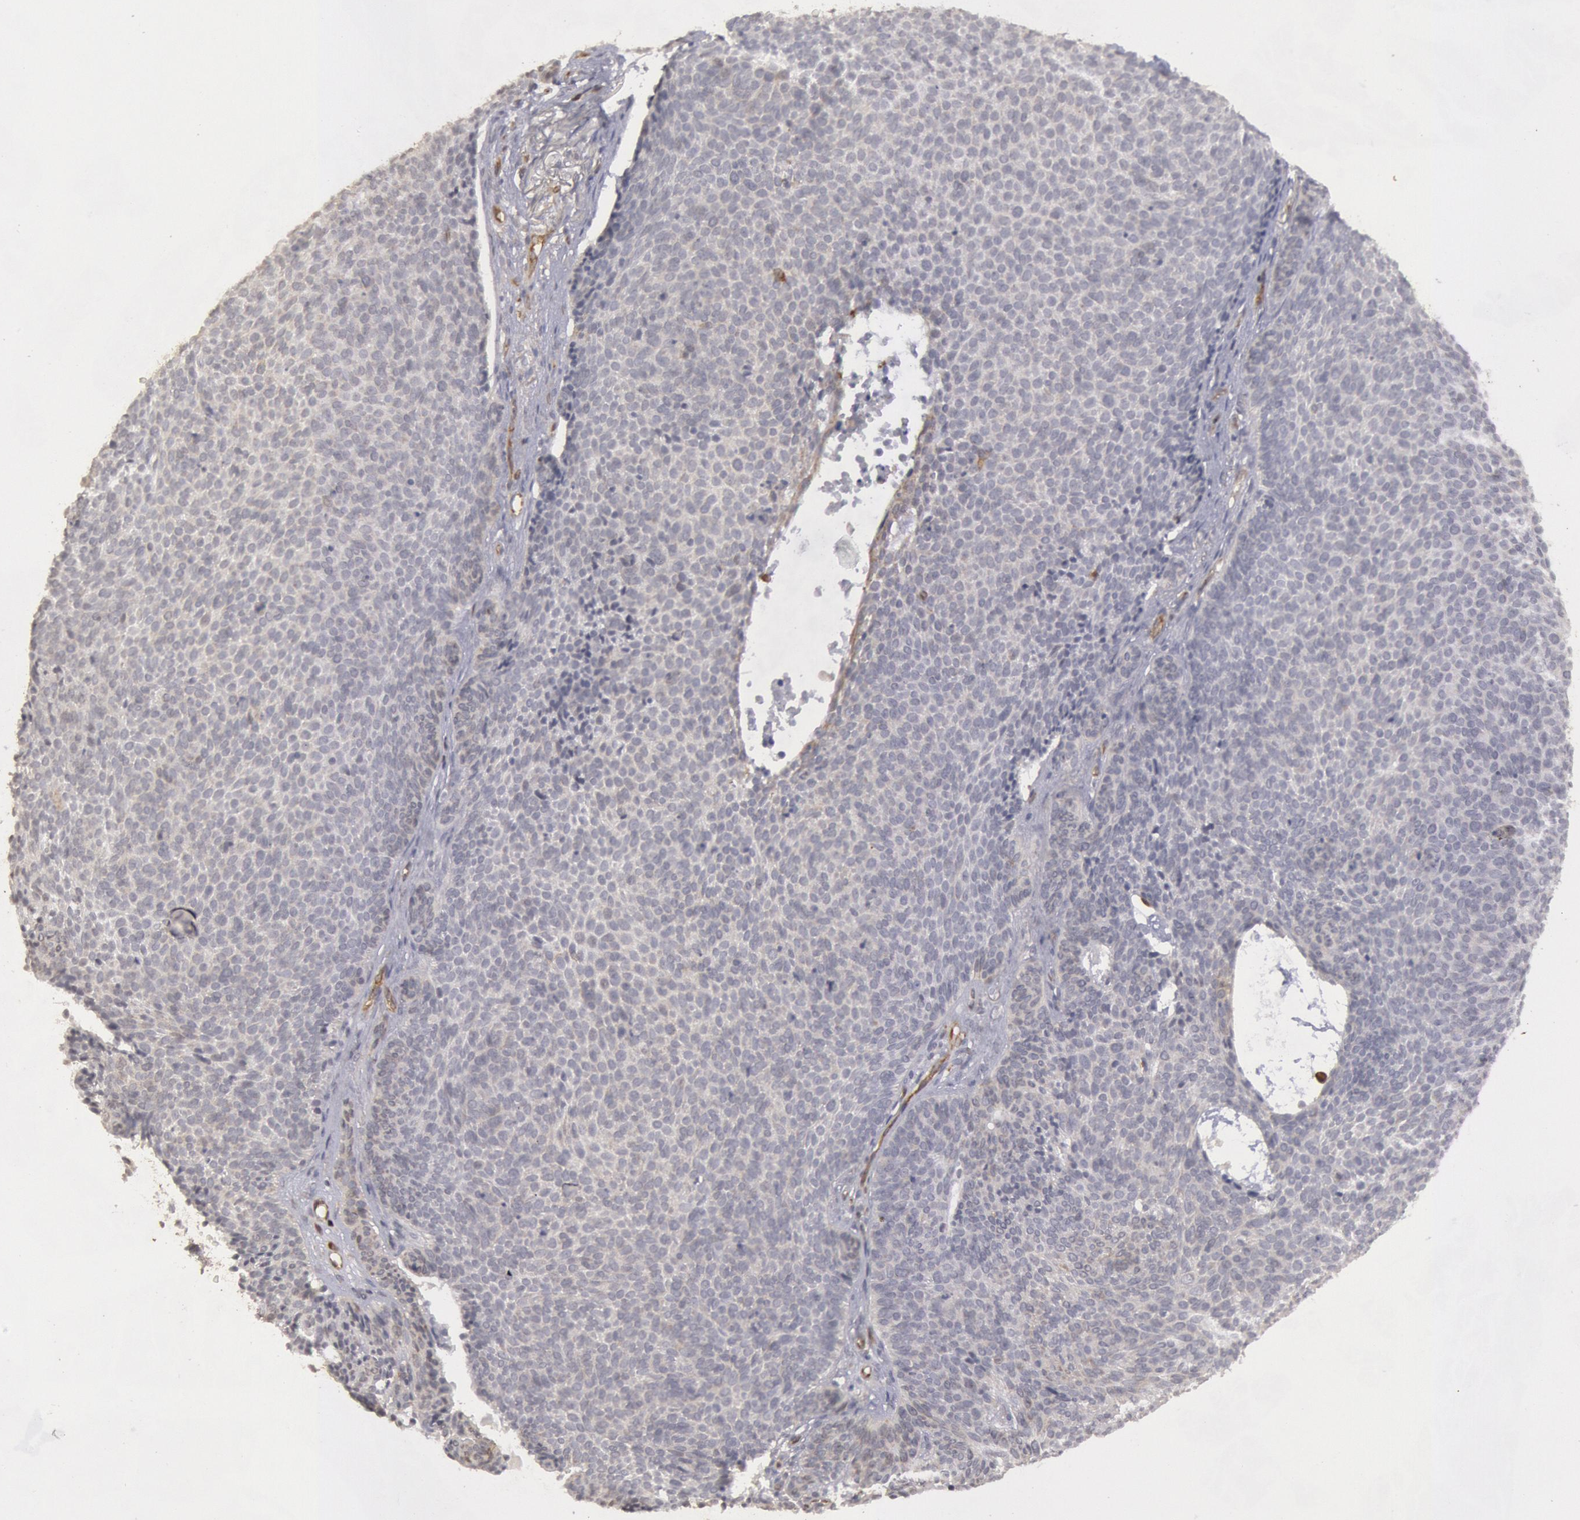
{"staining": {"intensity": "negative", "quantity": "none", "location": "none"}, "tissue": "skin cancer", "cell_type": "Tumor cells", "image_type": "cancer", "snomed": [{"axis": "morphology", "description": "Basal cell carcinoma"}, {"axis": "topography", "description": "Skin"}], "caption": "This is an immunohistochemistry (IHC) histopathology image of human basal cell carcinoma (skin). There is no positivity in tumor cells.", "gene": "TAP2", "patient": {"sex": "male", "age": 84}}